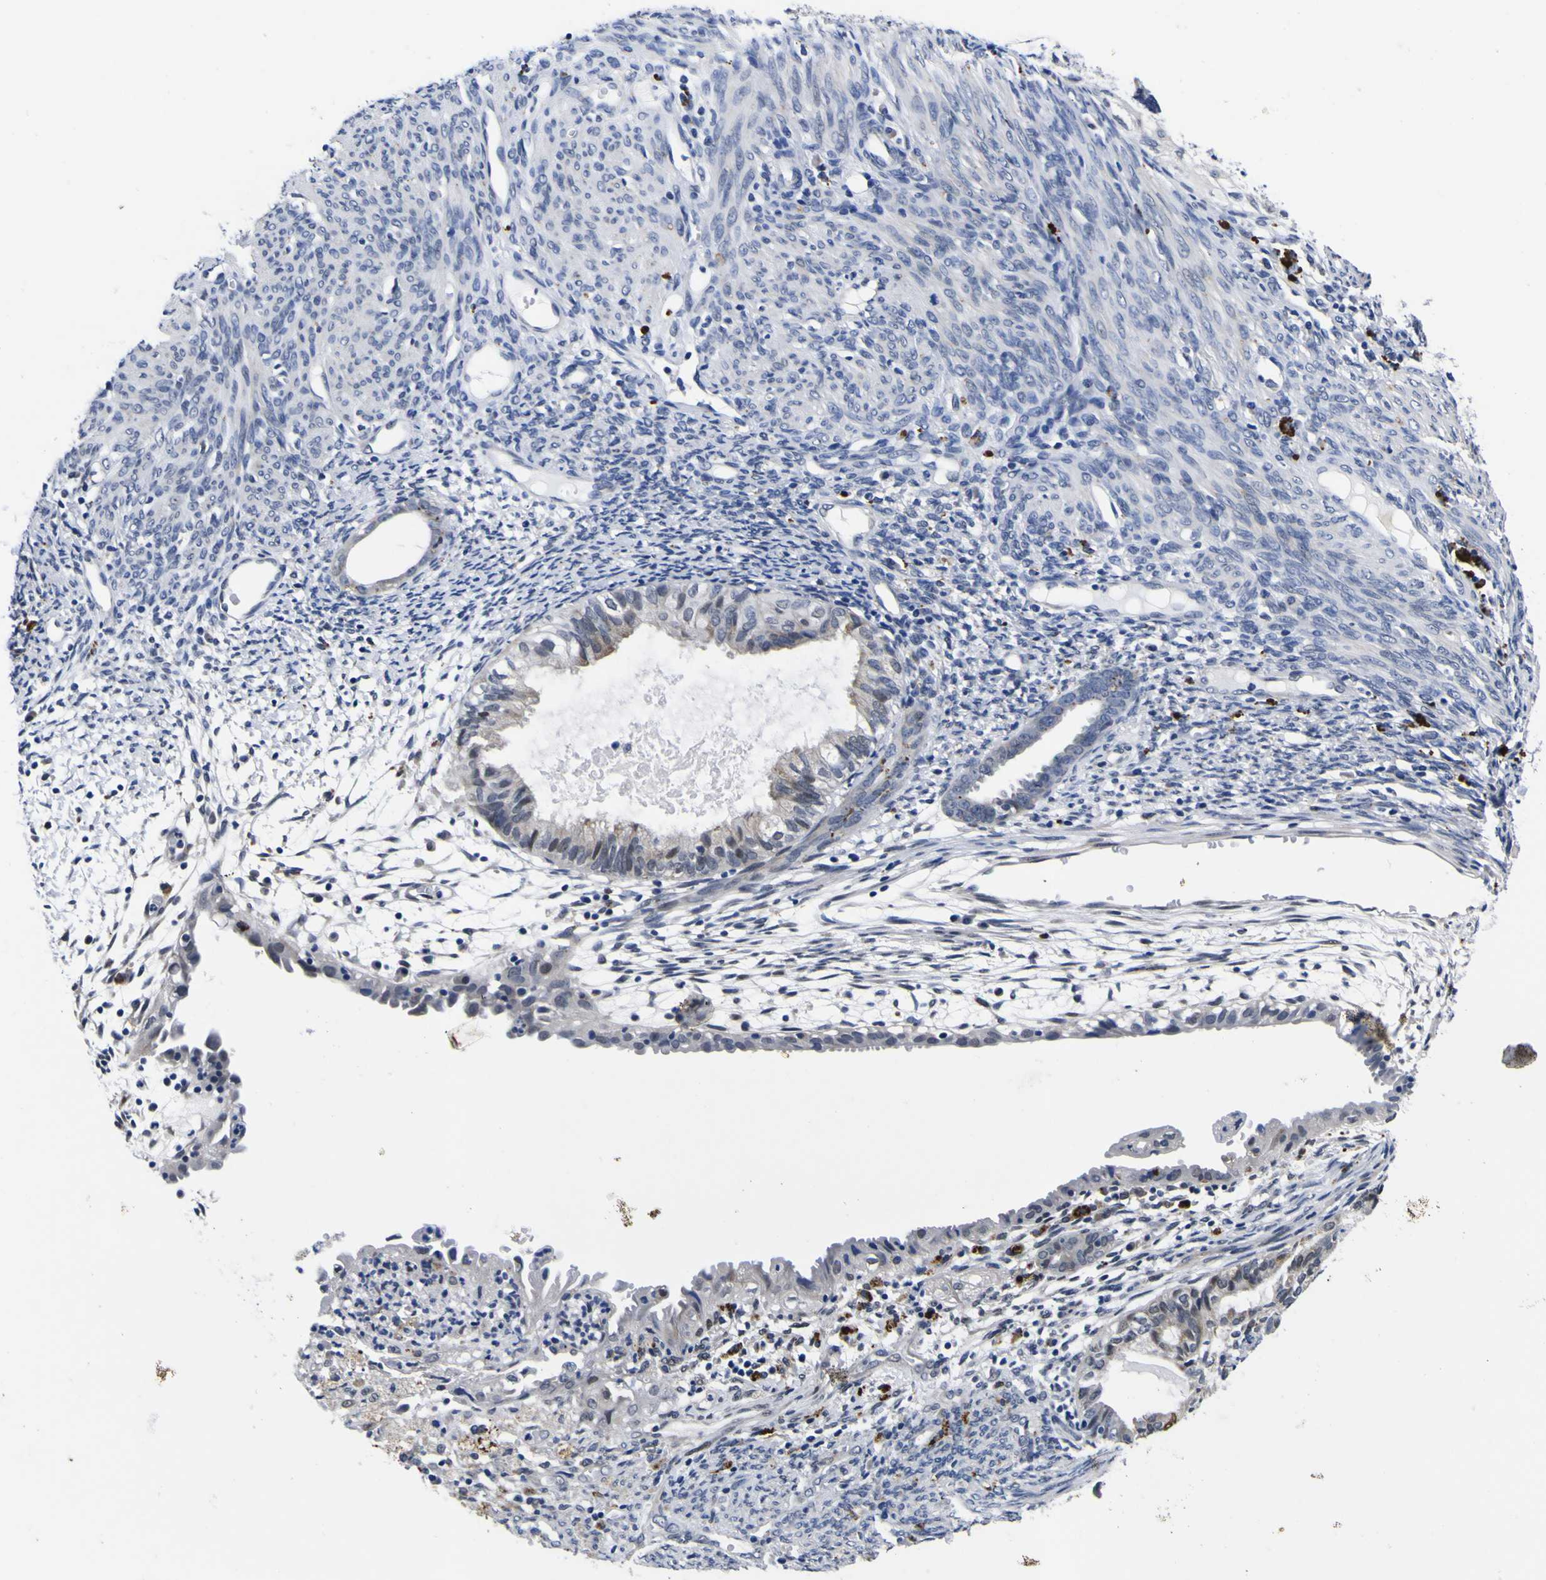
{"staining": {"intensity": "negative", "quantity": "none", "location": "none"}, "tissue": "cervical cancer", "cell_type": "Tumor cells", "image_type": "cancer", "snomed": [{"axis": "morphology", "description": "Normal tissue, NOS"}, {"axis": "morphology", "description": "Adenocarcinoma, NOS"}, {"axis": "topography", "description": "Cervix"}, {"axis": "topography", "description": "Endometrium"}], "caption": "The immunohistochemistry (IHC) micrograph has no significant staining in tumor cells of cervical cancer tissue.", "gene": "IGFLR1", "patient": {"sex": "female", "age": 86}}